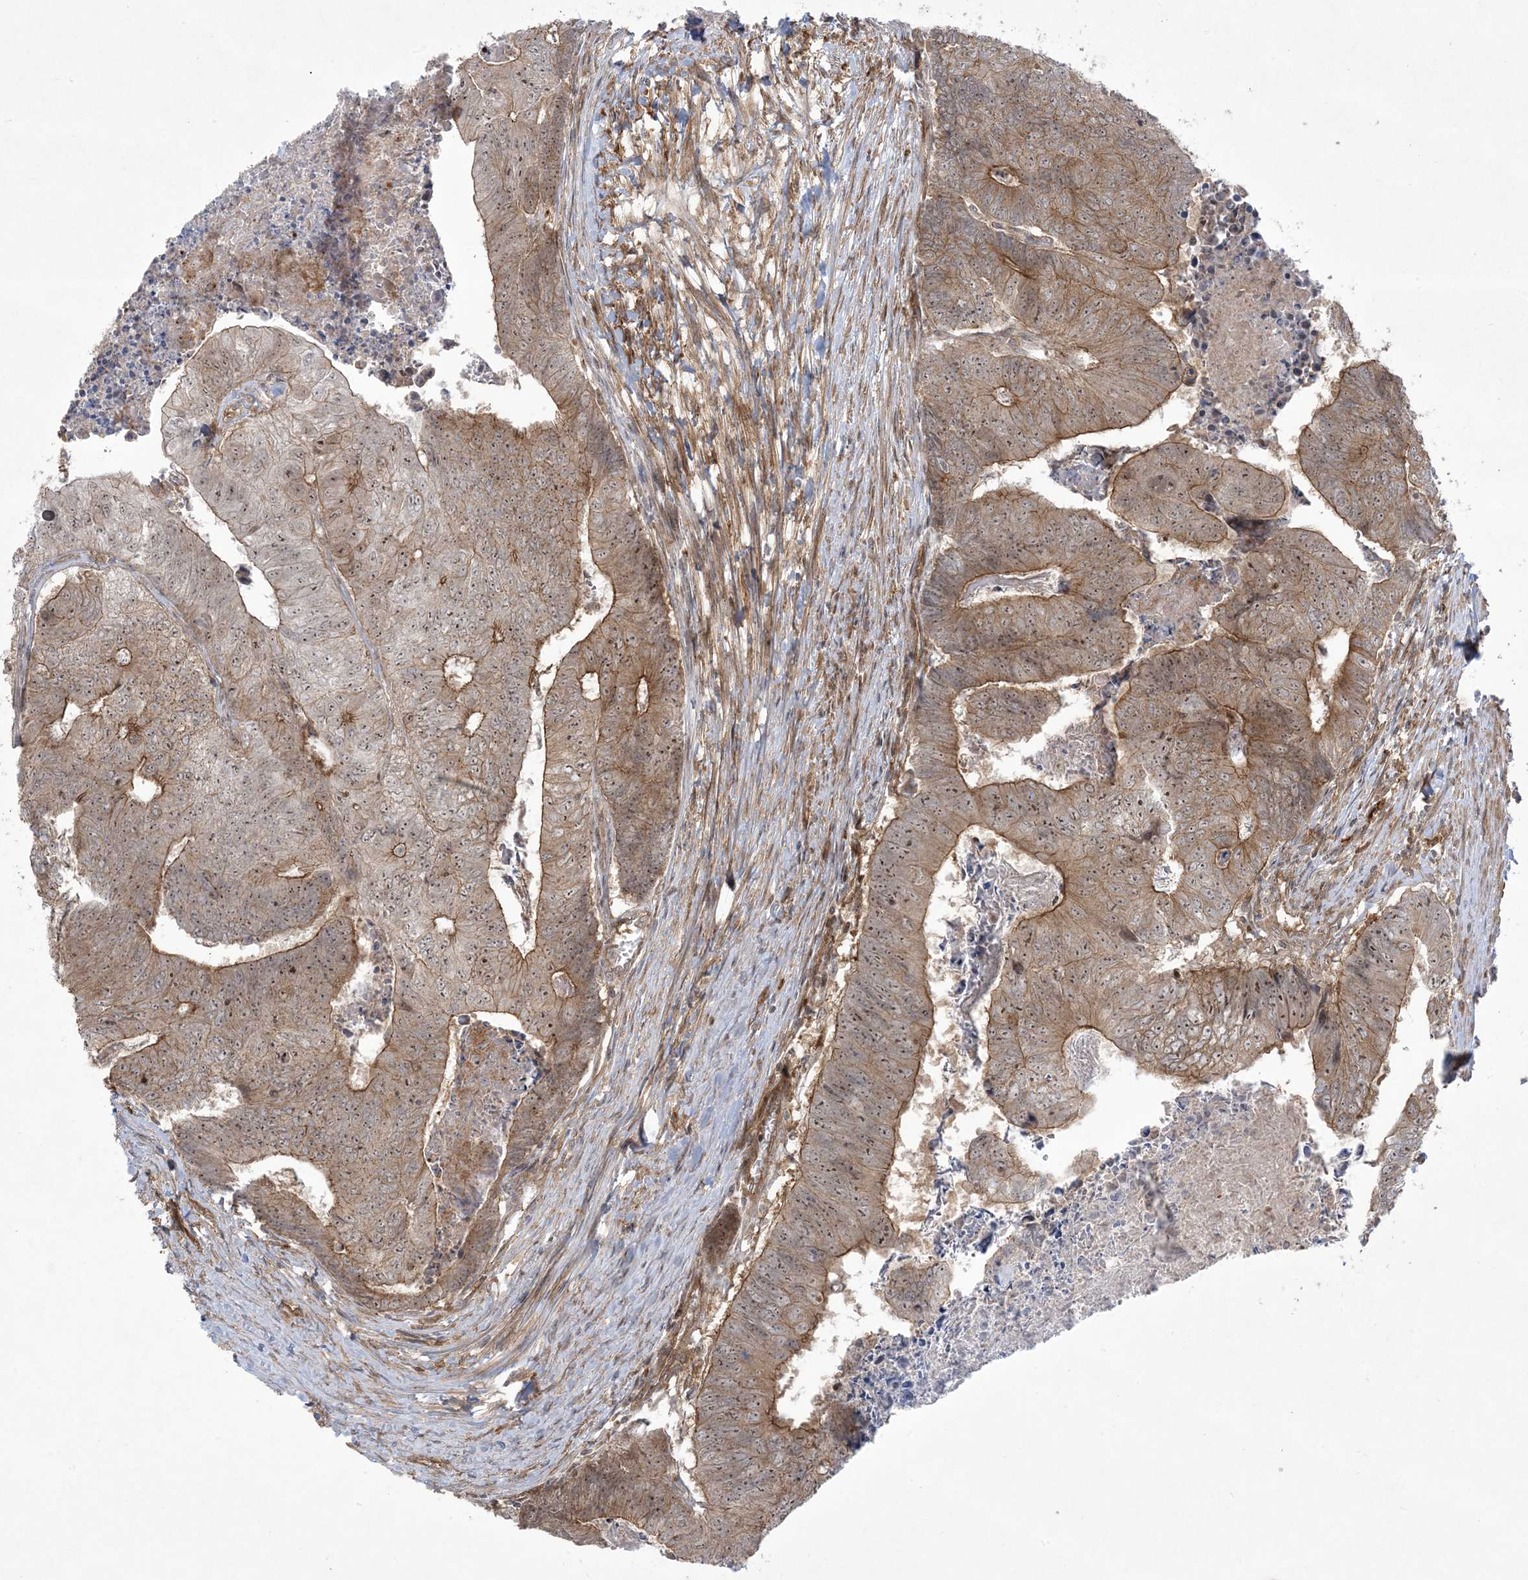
{"staining": {"intensity": "moderate", "quantity": ">75%", "location": "cytoplasmic/membranous,nuclear"}, "tissue": "colorectal cancer", "cell_type": "Tumor cells", "image_type": "cancer", "snomed": [{"axis": "morphology", "description": "Adenocarcinoma, NOS"}, {"axis": "topography", "description": "Colon"}], "caption": "The histopathology image shows immunohistochemical staining of colorectal cancer. There is moderate cytoplasmic/membranous and nuclear staining is present in about >75% of tumor cells. Using DAB (3,3'-diaminobenzidine) (brown) and hematoxylin (blue) stains, captured at high magnification using brightfield microscopy.", "gene": "SOGA3", "patient": {"sex": "female", "age": 67}}